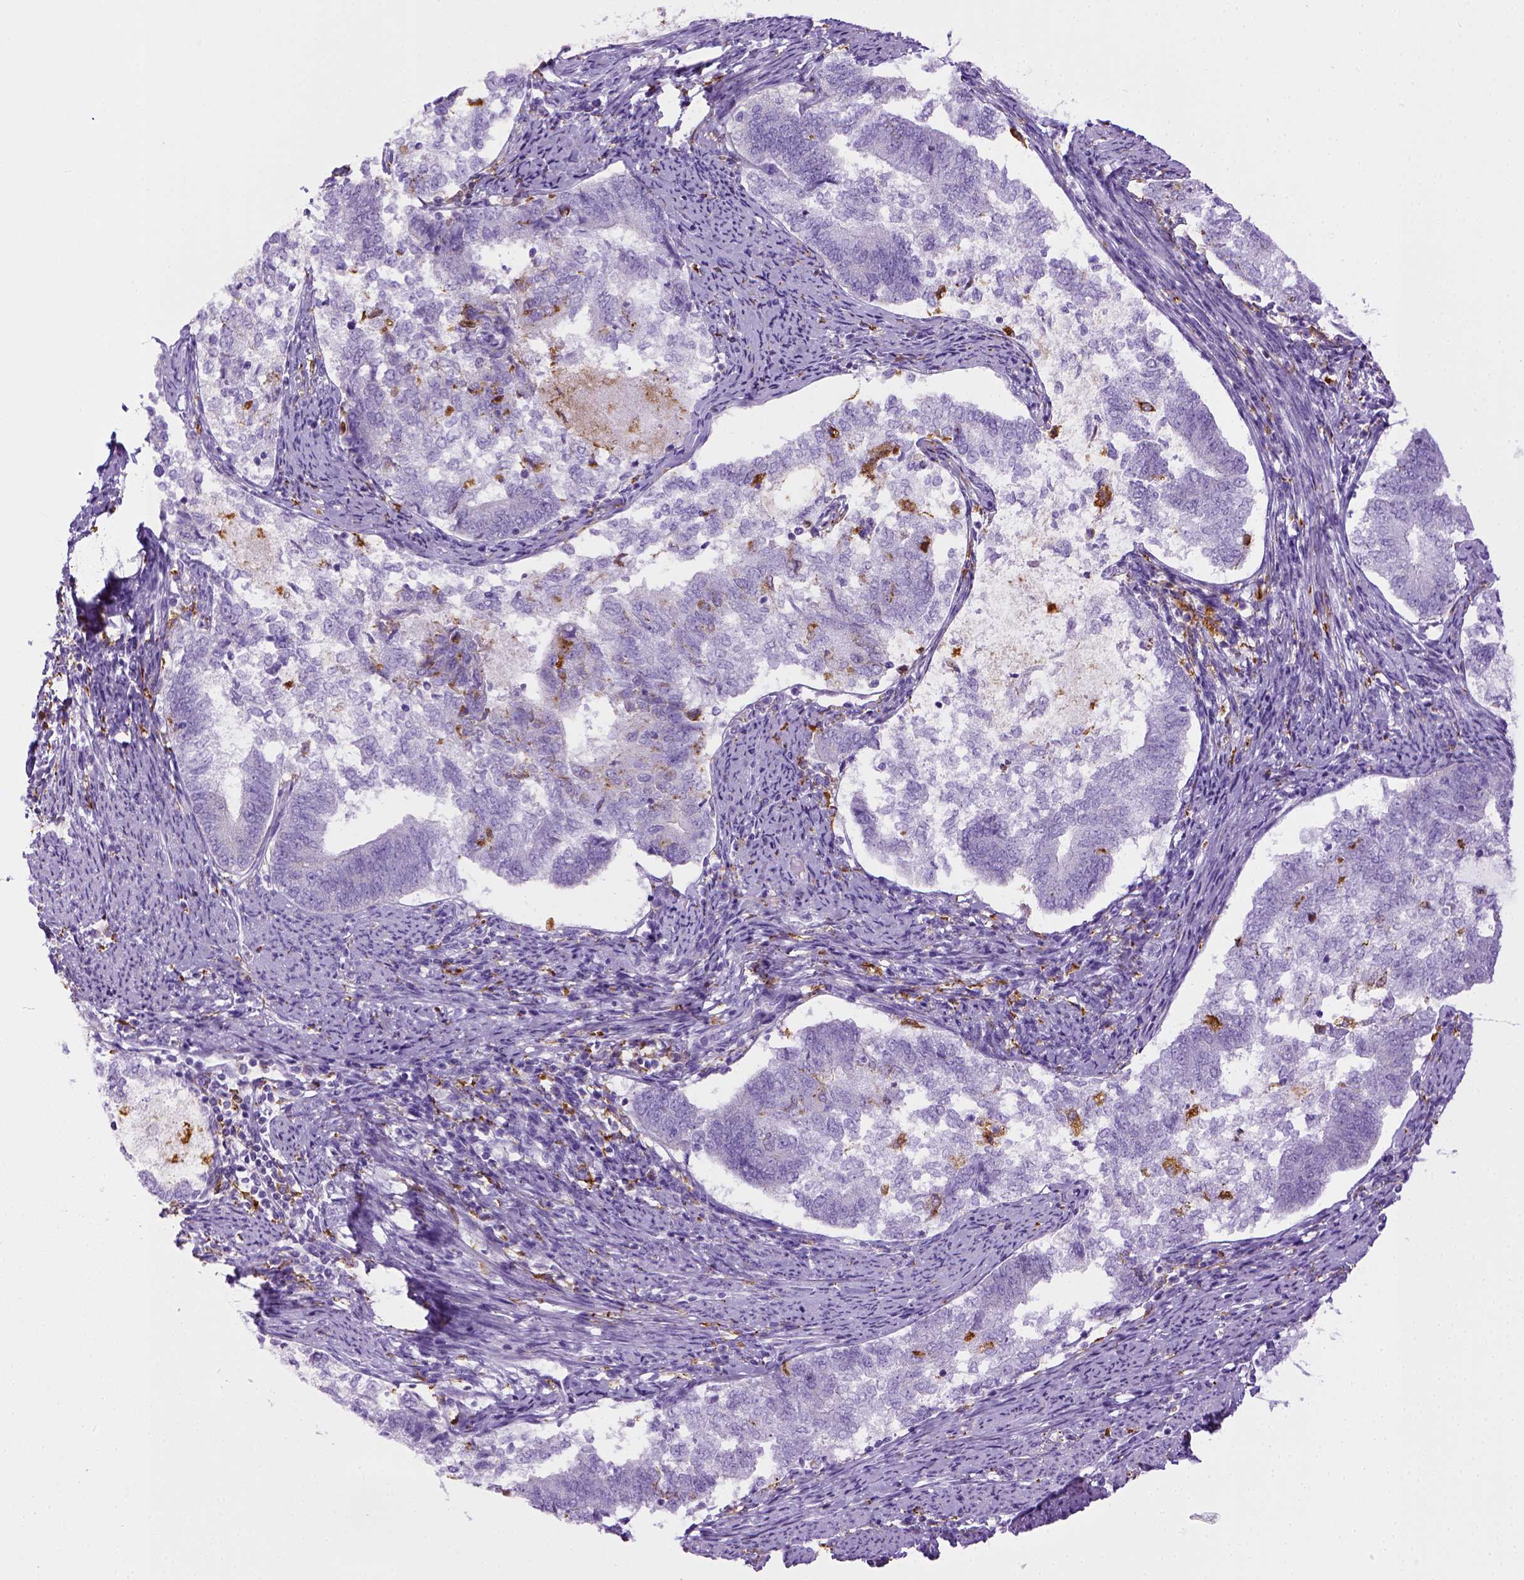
{"staining": {"intensity": "negative", "quantity": "none", "location": "none"}, "tissue": "endometrial cancer", "cell_type": "Tumor cells", "image_type": "cancer", "snomed": [{"axis": "morphology", "description": "Adenocarcinoma, NOS"}, {"axis": "topography", "description": "Endometrium"}], "caption": "Immunohistochemistry of human endometrial adenocarcinoma exhibits no positivity in tumor cells.", "gene": "CD68", "patient": {"sex": "female", "age": 65}}